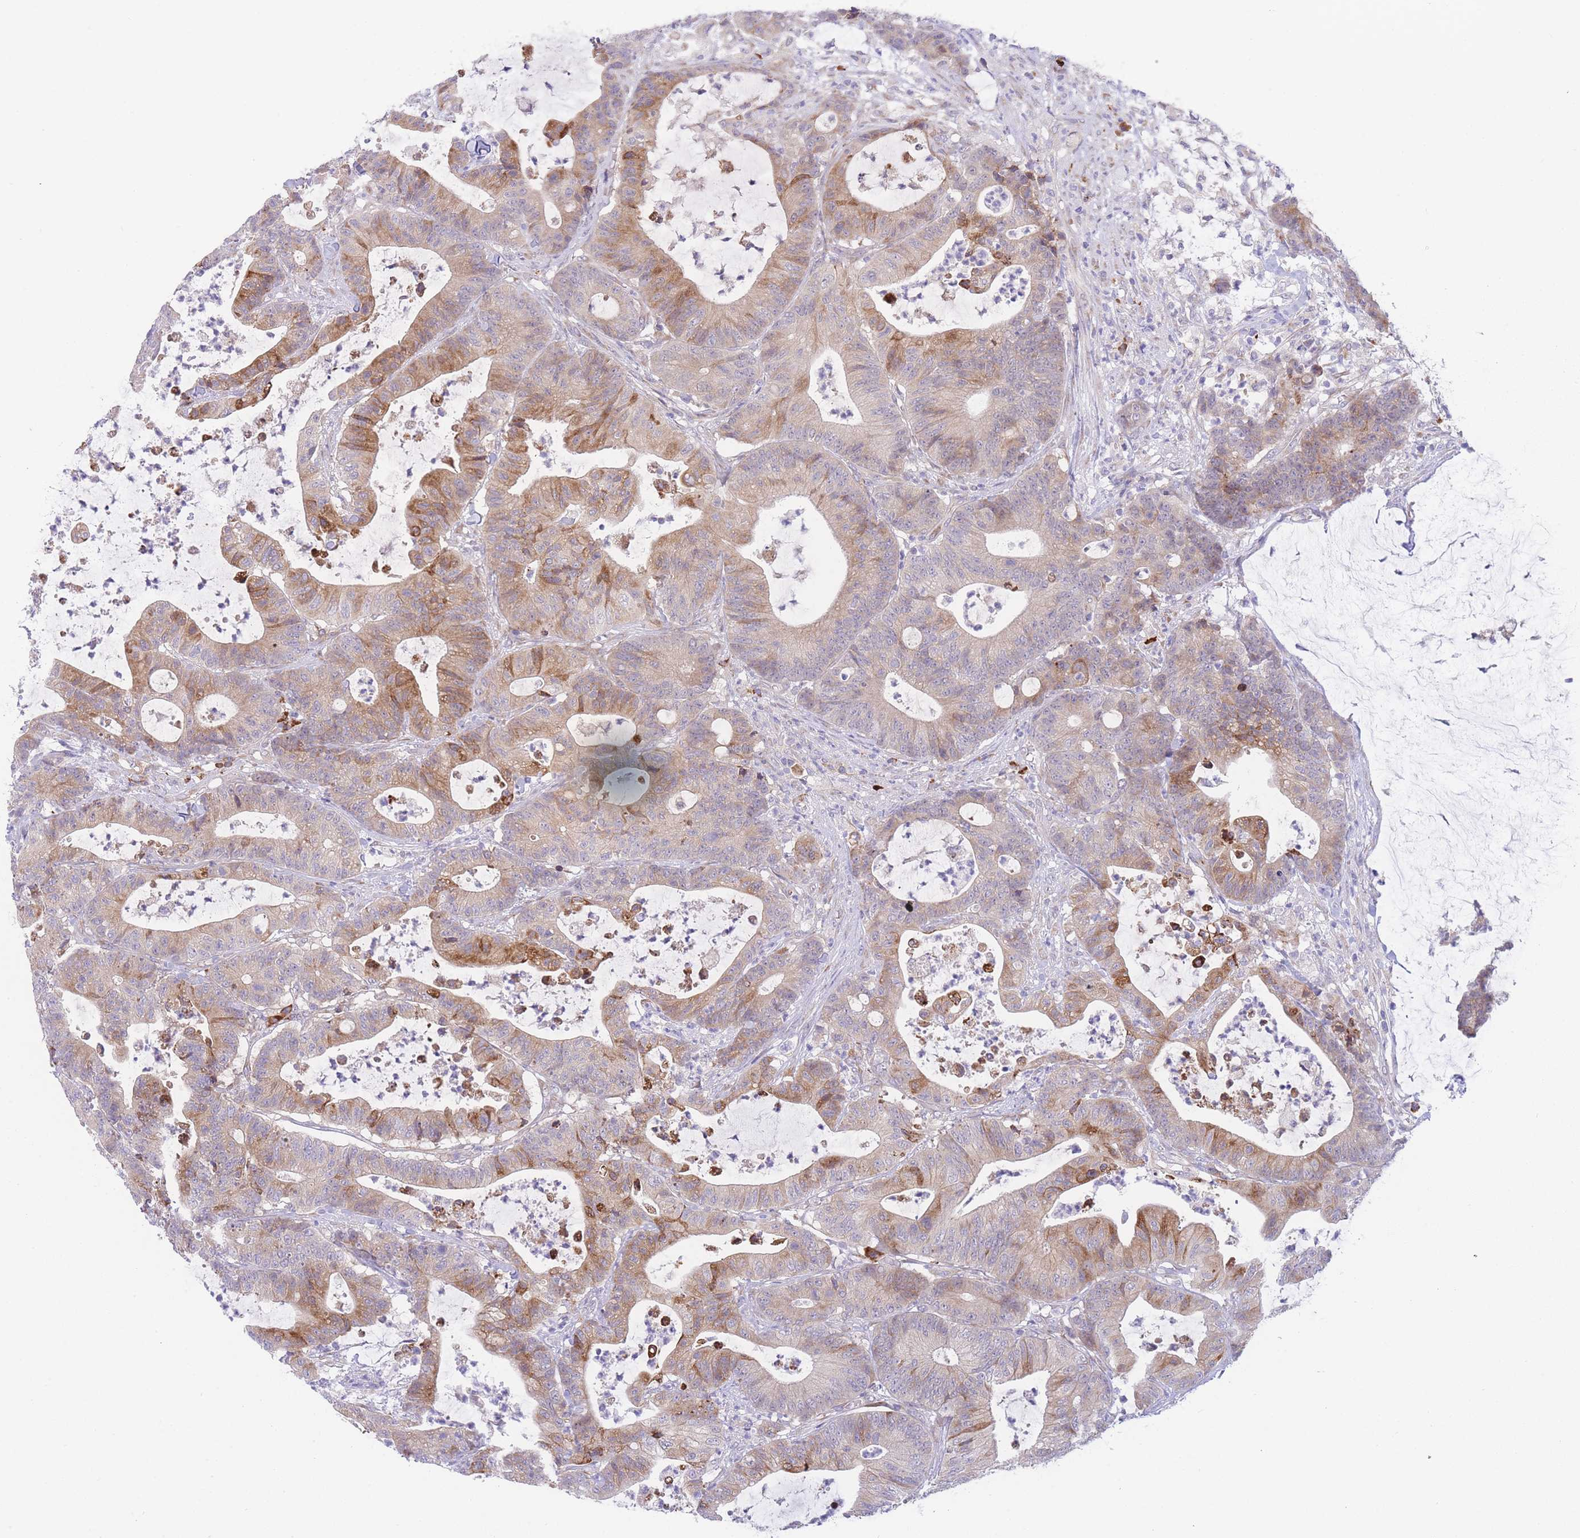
{"staining": {"intensity": "moderate", "quantity": "25%-75%", "location": "cytoplasmic/membranous"}, "tissue": "colorectal cancer", "cell_type": "Tumor cells", "image_type": "cancer", "snomed": [{"axis": "morphology", "description": "Adenocarcinoma, NOS"}, {"axis": "topography", "description": "Colon"}], "caption": "This photomicrograph demonstrates immunohistochemistry (IHC) staining of colorectal cancer (adenocarcinoma), with medium moderate cytoplasmic/membranous positivity in approximately 25%-75% of tumor cells.", "gene": "ZNF510", "patient": {"sex": "female", "age": 84}}